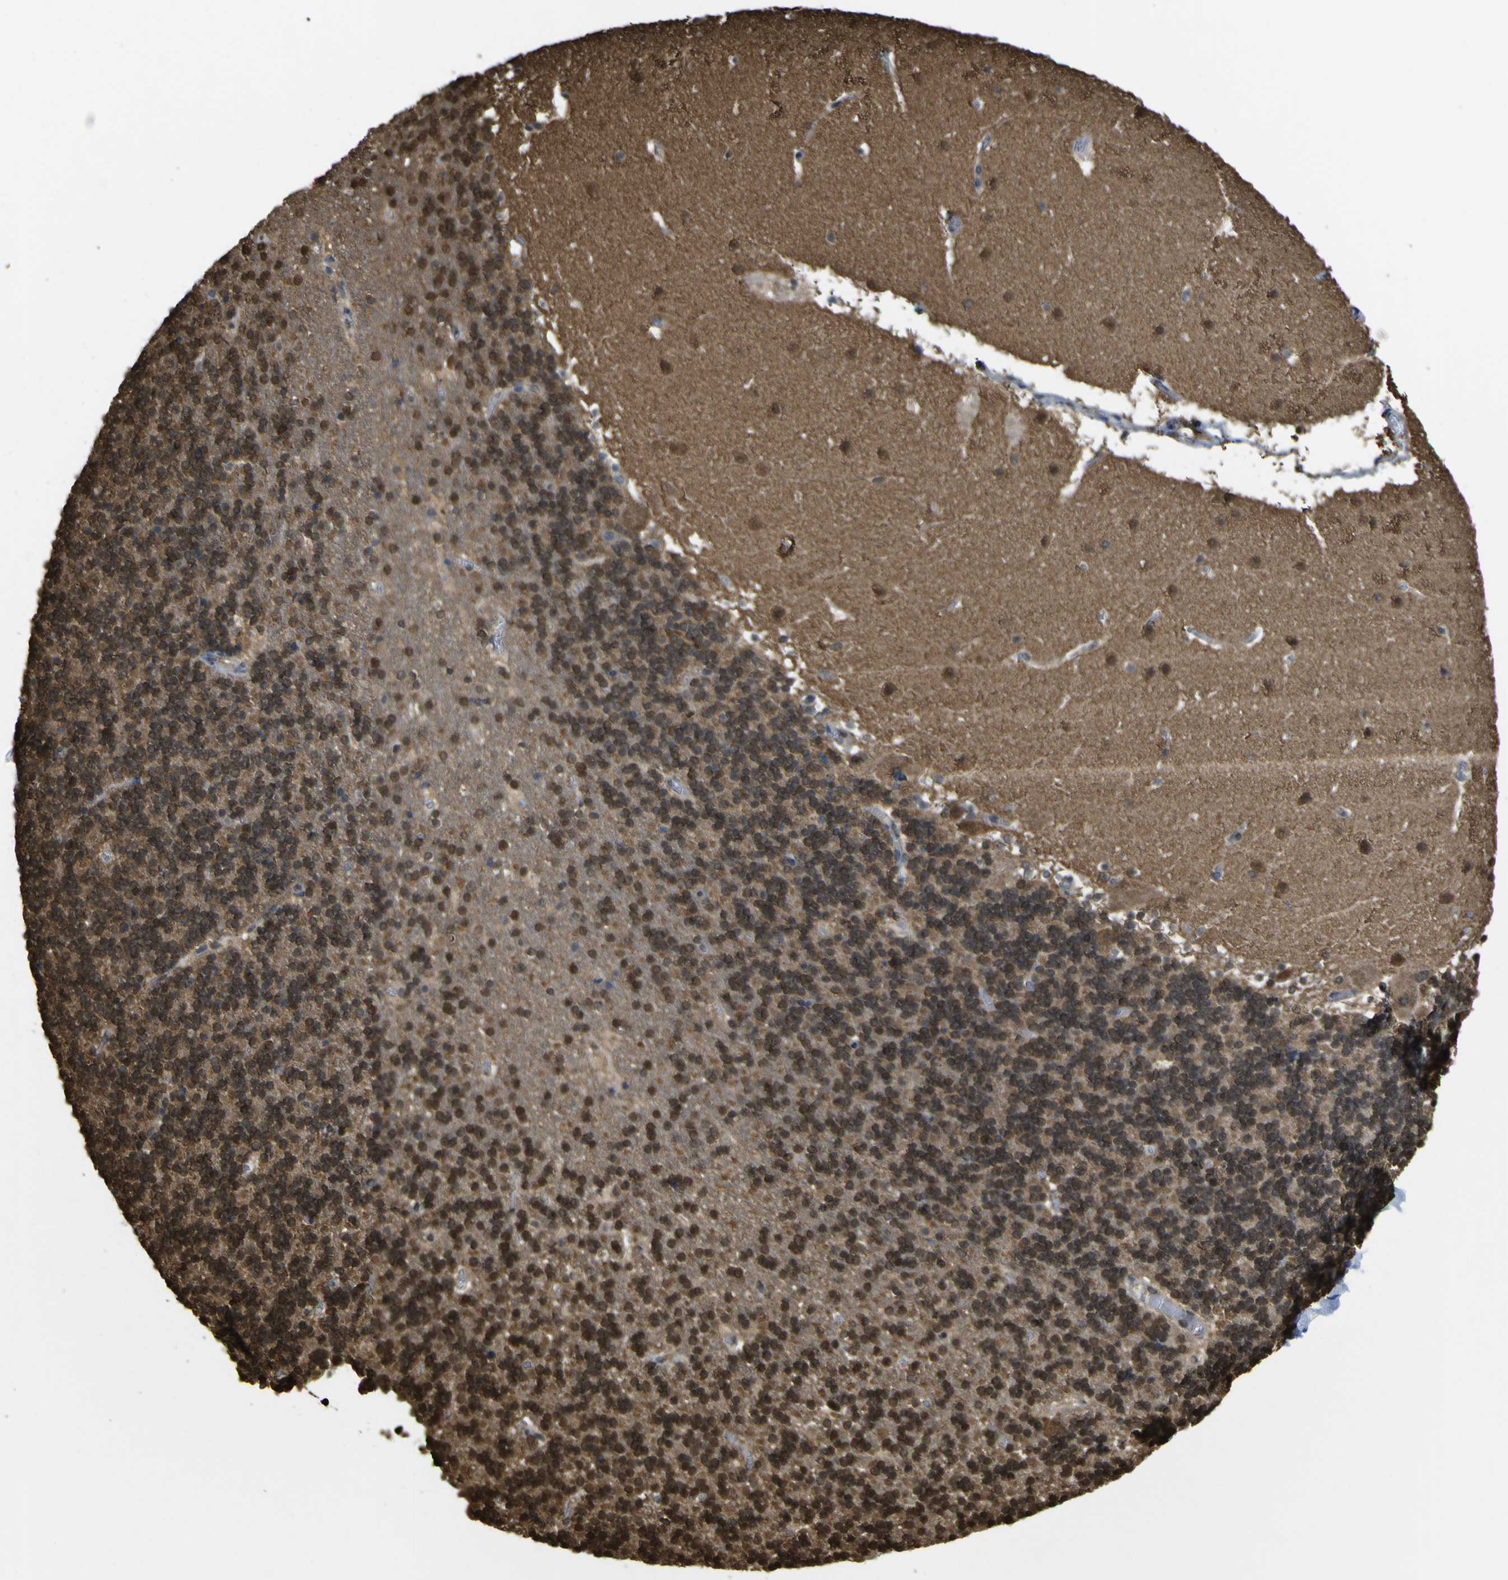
{"staining": {"intensity": "strong", "quantity": "25%-75%", "location": "cytoplasmic/membranous,nuclear"}, "tissue": "cerebellum", "cell_type": "Cells in granular layer", "image_type": "normal", "snomed": [{"axis": "morphology", "description": "Normal tissue, NOS"}, {"axis": "topography", "description": "Cerebellum"}], "caption": "This is a histology image of IHC staining of unremarkable cerebellum, which shows strong positivity in the cytoplasmic/membranous,nuclear of cells in granular layer.", "gene": "YWHAG", "patient": {"sex": "male", "age": 45}}